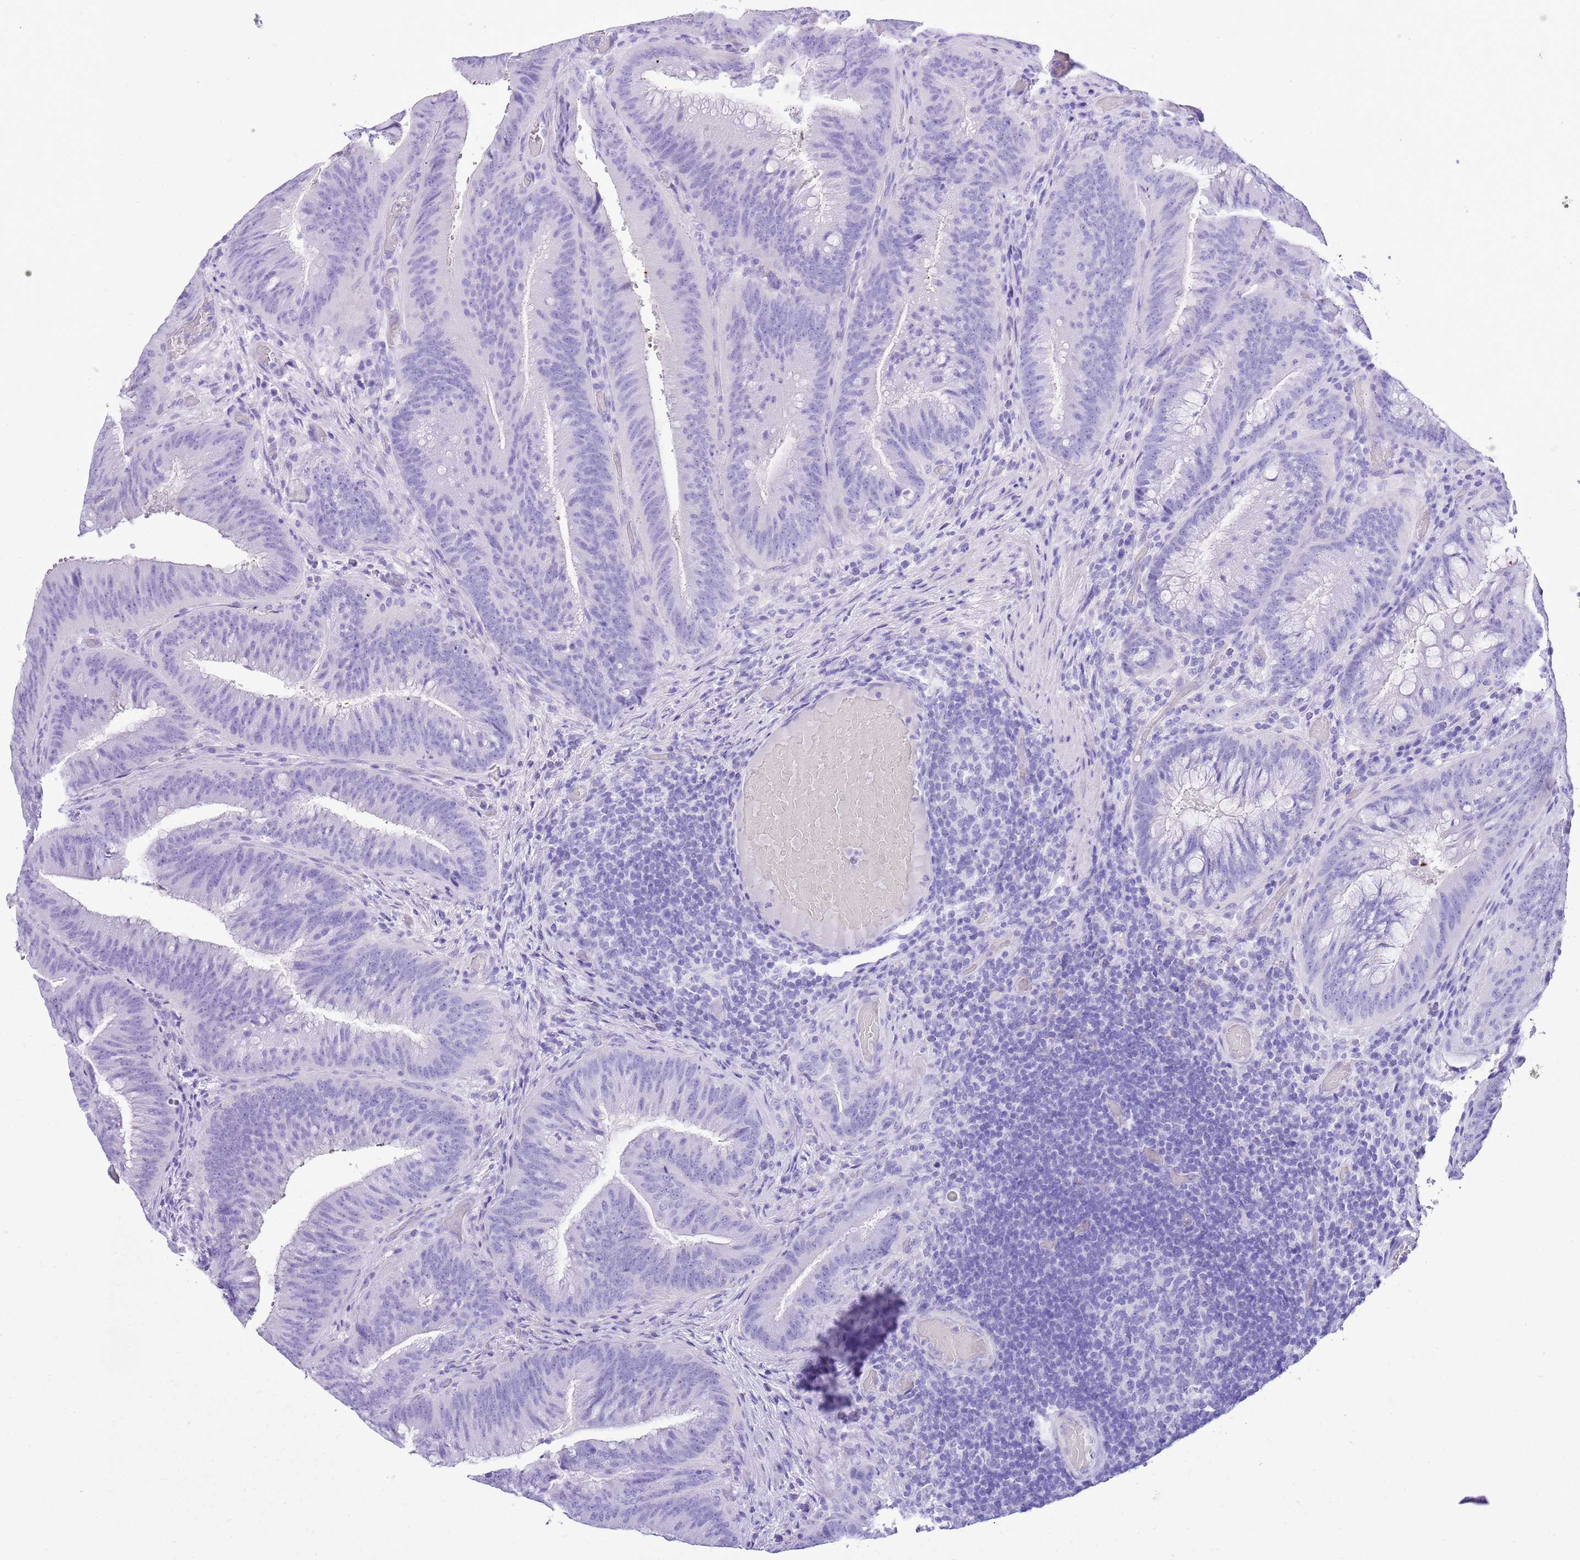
{"staining": {"intensity": "negative", "quantity": "none", "location": "none"}, "tissue": "colorectal cancer", "cell_type": "Tumor cells", "image_type": "cancer", "snomed": [{"axis": "morphology", "description": "Adenocarcinoma, NOS"}, {"axis": "topography", "description": "Colon"}], "caption": "Tumor cells show no significant positivity in adenocarcinoma (colorectal). (DAB immunohistochemistry visualized using brightfield microscopy, high magnification).", "gene": "KCNC1", "patient": {"sex": "female", "age": 43}}